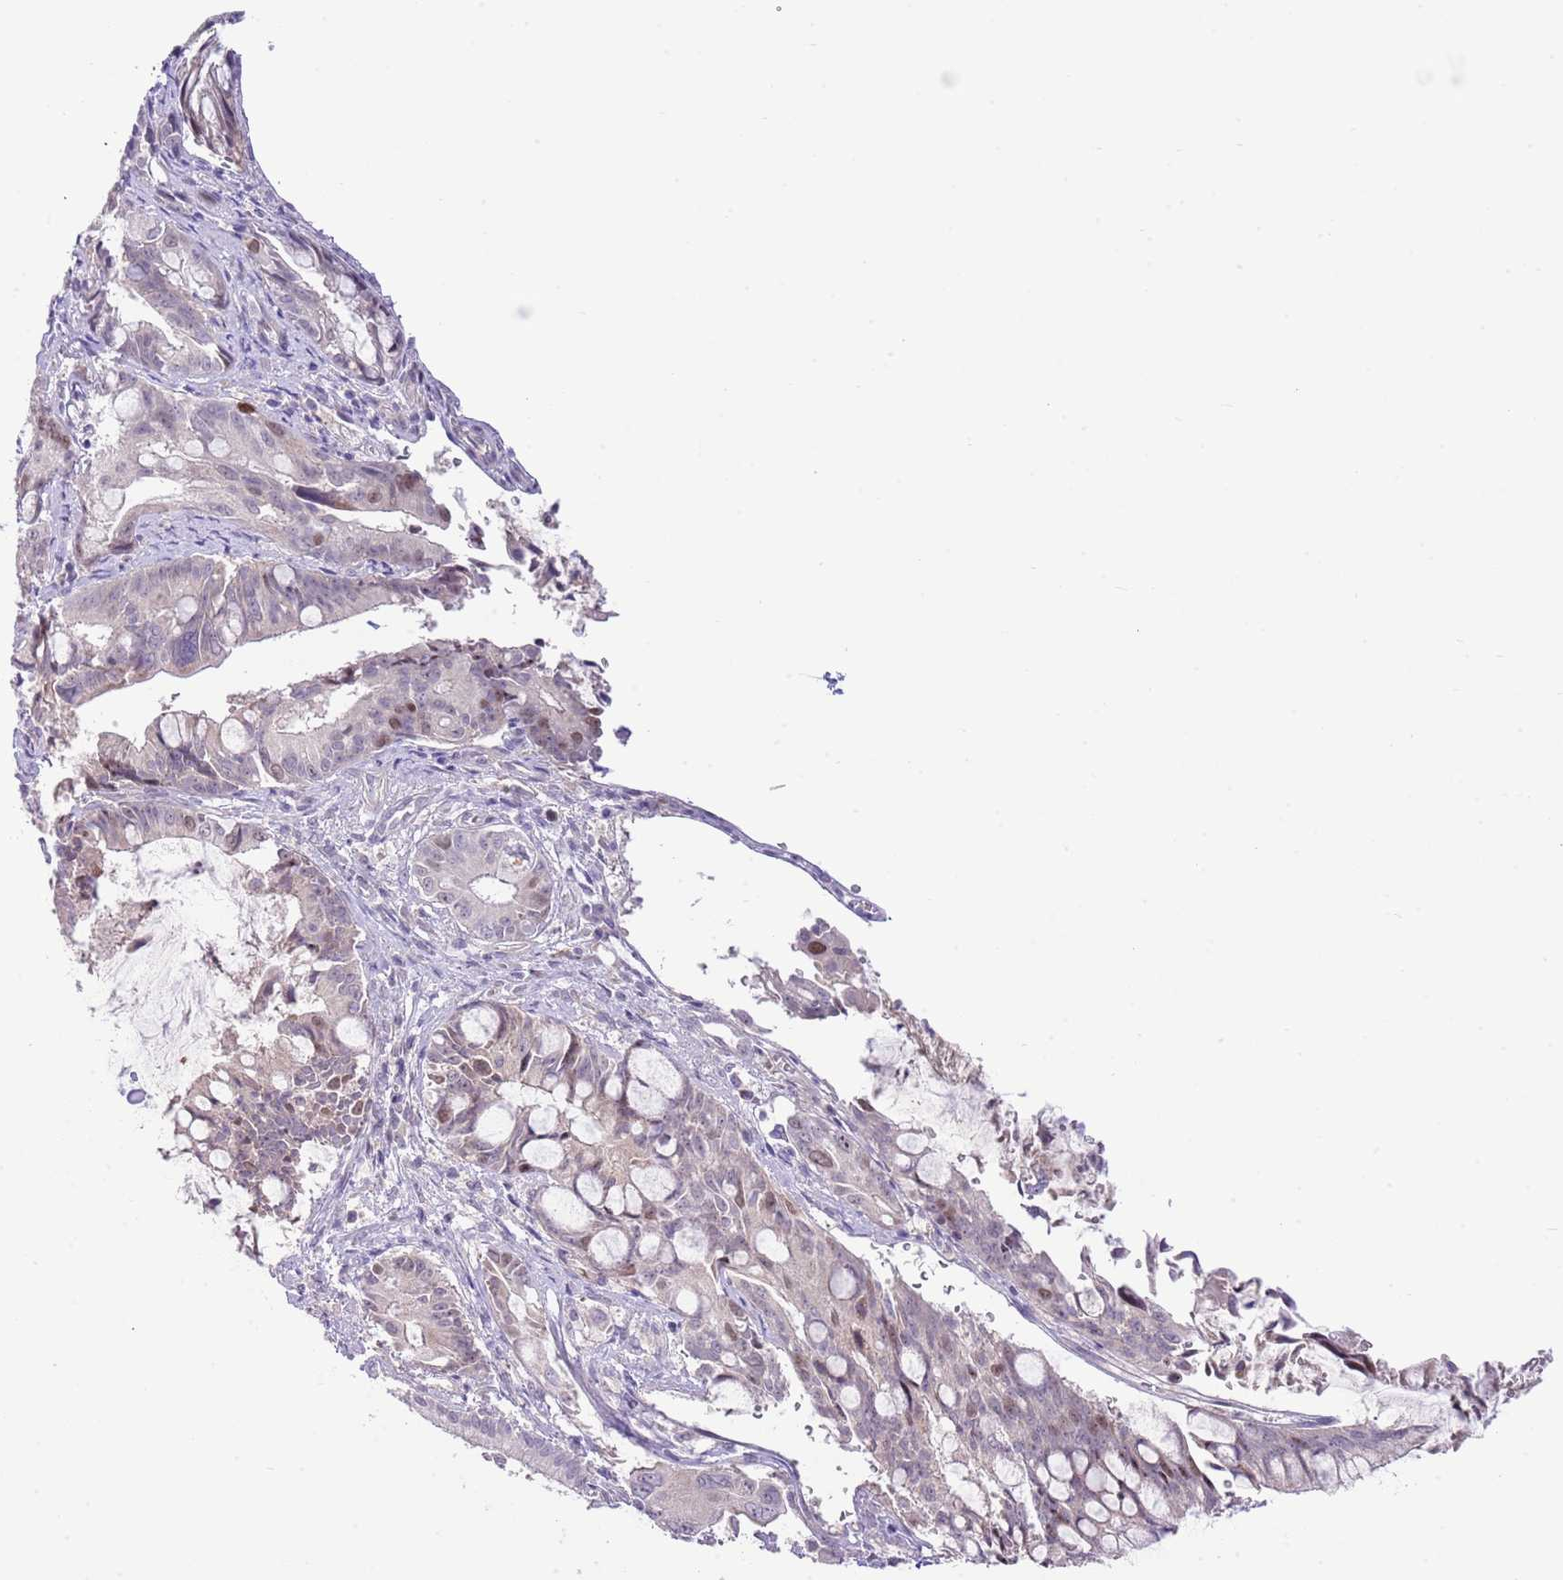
{"staining": {"intensity": "negative", "quantity": "none", "location": "none"}, "tissue": "pancreatic cancer", "cell_type": "Tumor cells", "image_type": "cancer", "snomed": [{"axis": "morphology", "description": "Adenocarcinoma, NOS"}, {"axis": "topography", "description": "Pancreas"}], "caption": "Tumor cells show no significant staining in pancreatic cancer. The staining was performed using DAB (3,3'-diaminobenzidine) to visualize the protein expression in brown, while the nuclei were stained in blue with hematoxylin (Magnification: 20x).", "gene": "FBRSL1", "patient": {"sex": "male", "age": 68}}